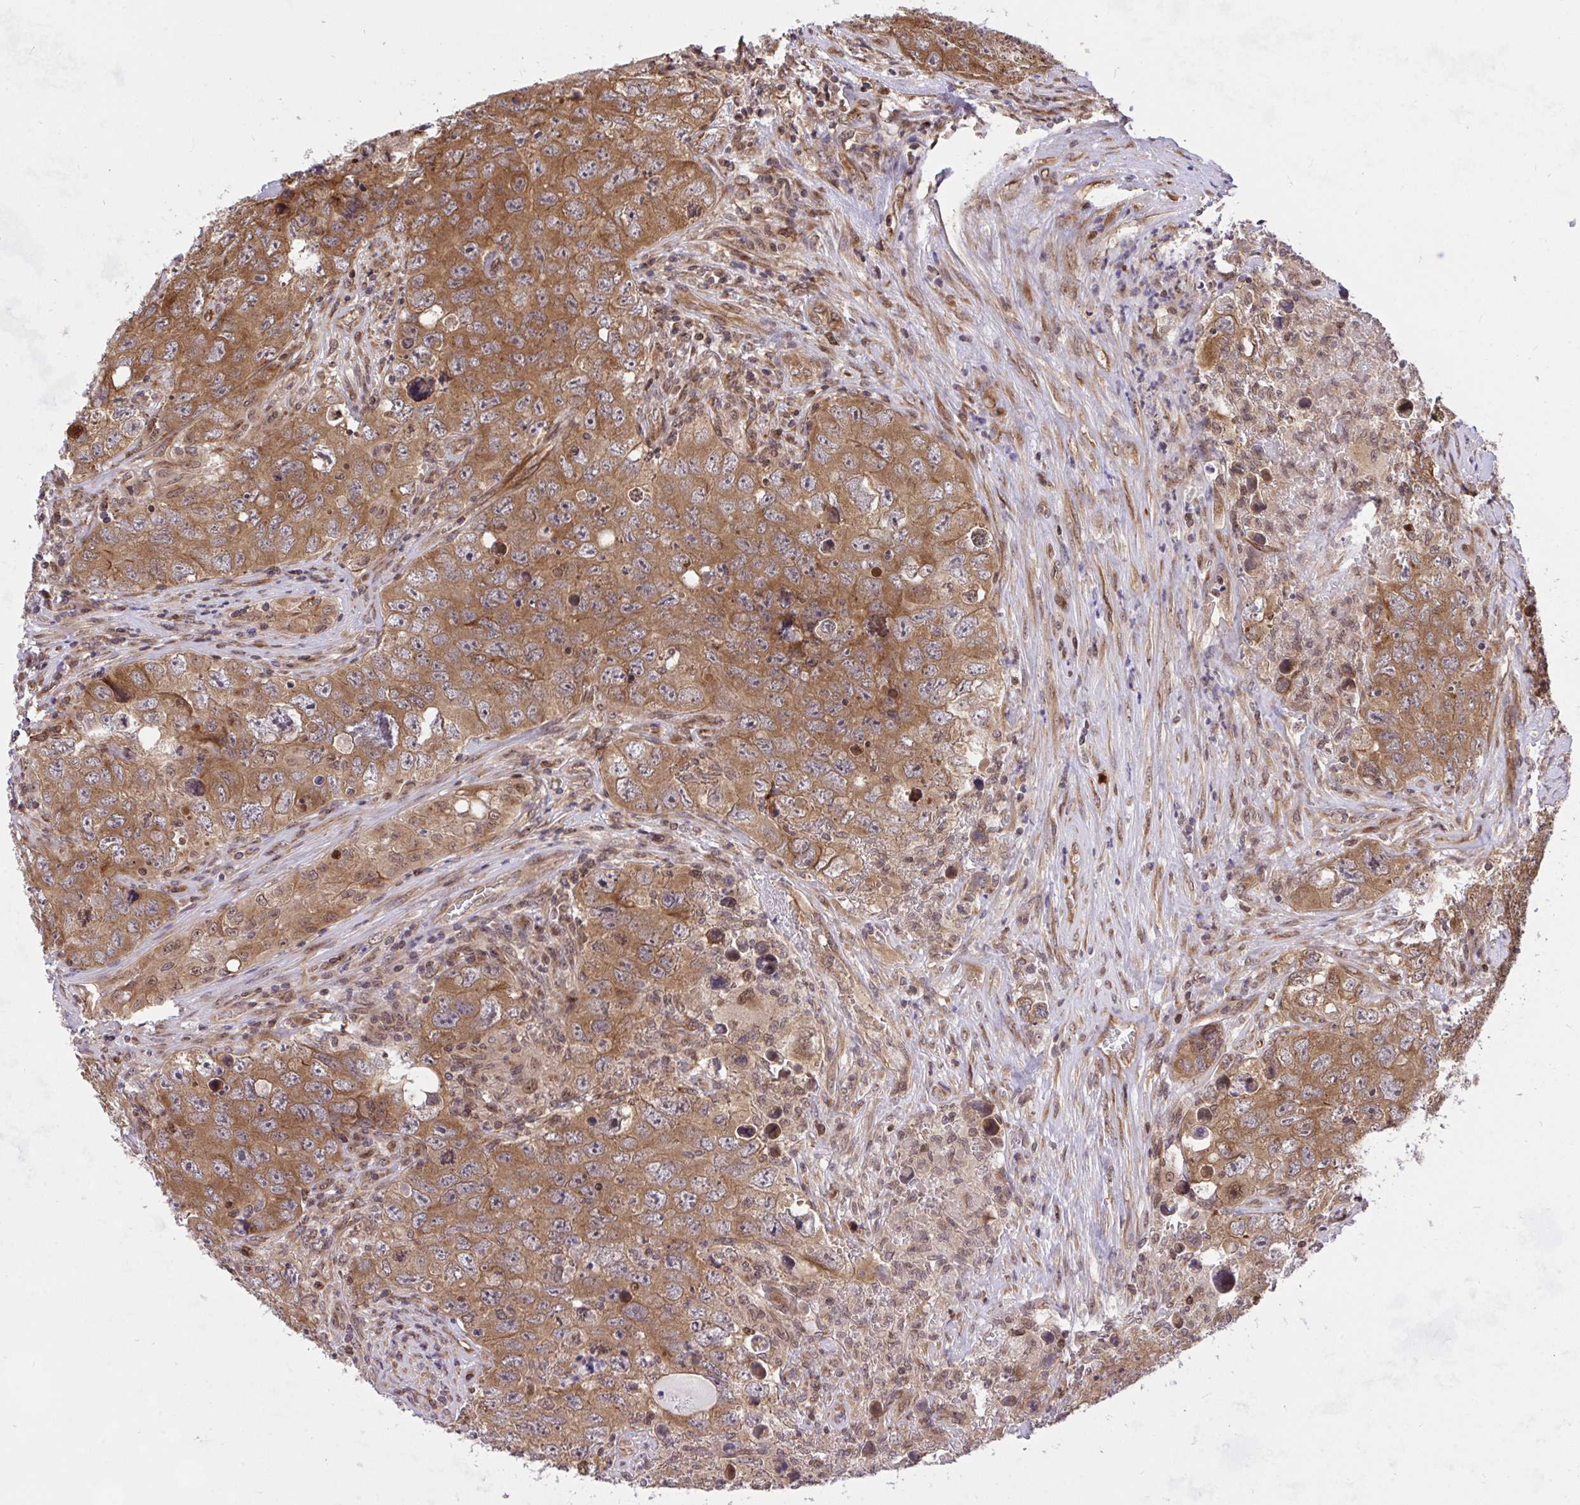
{"staining": {"intensity": "moderate", "quantity": ">75%", "location": "cytoplasmic/membranous"}, "tissue": "testis cancer", "cell_type": "Tumor cells", "image_type": "cancer", "snomed": [{"axis": "morphology", "description": "Seminoma, NOS"}, {"axis": "morphology", "description": "Carcinoma, Embryonal, NOS"}, {"axis": "topography", "description": "Testis"}], "caption": "Moderate cytoplasmic/membranous protein positivity is seen in about >75% of tumor cells in testis embryonal carcinoma.", "gene": "ERI1", "patient": {"sex": "male", "age": 43}}